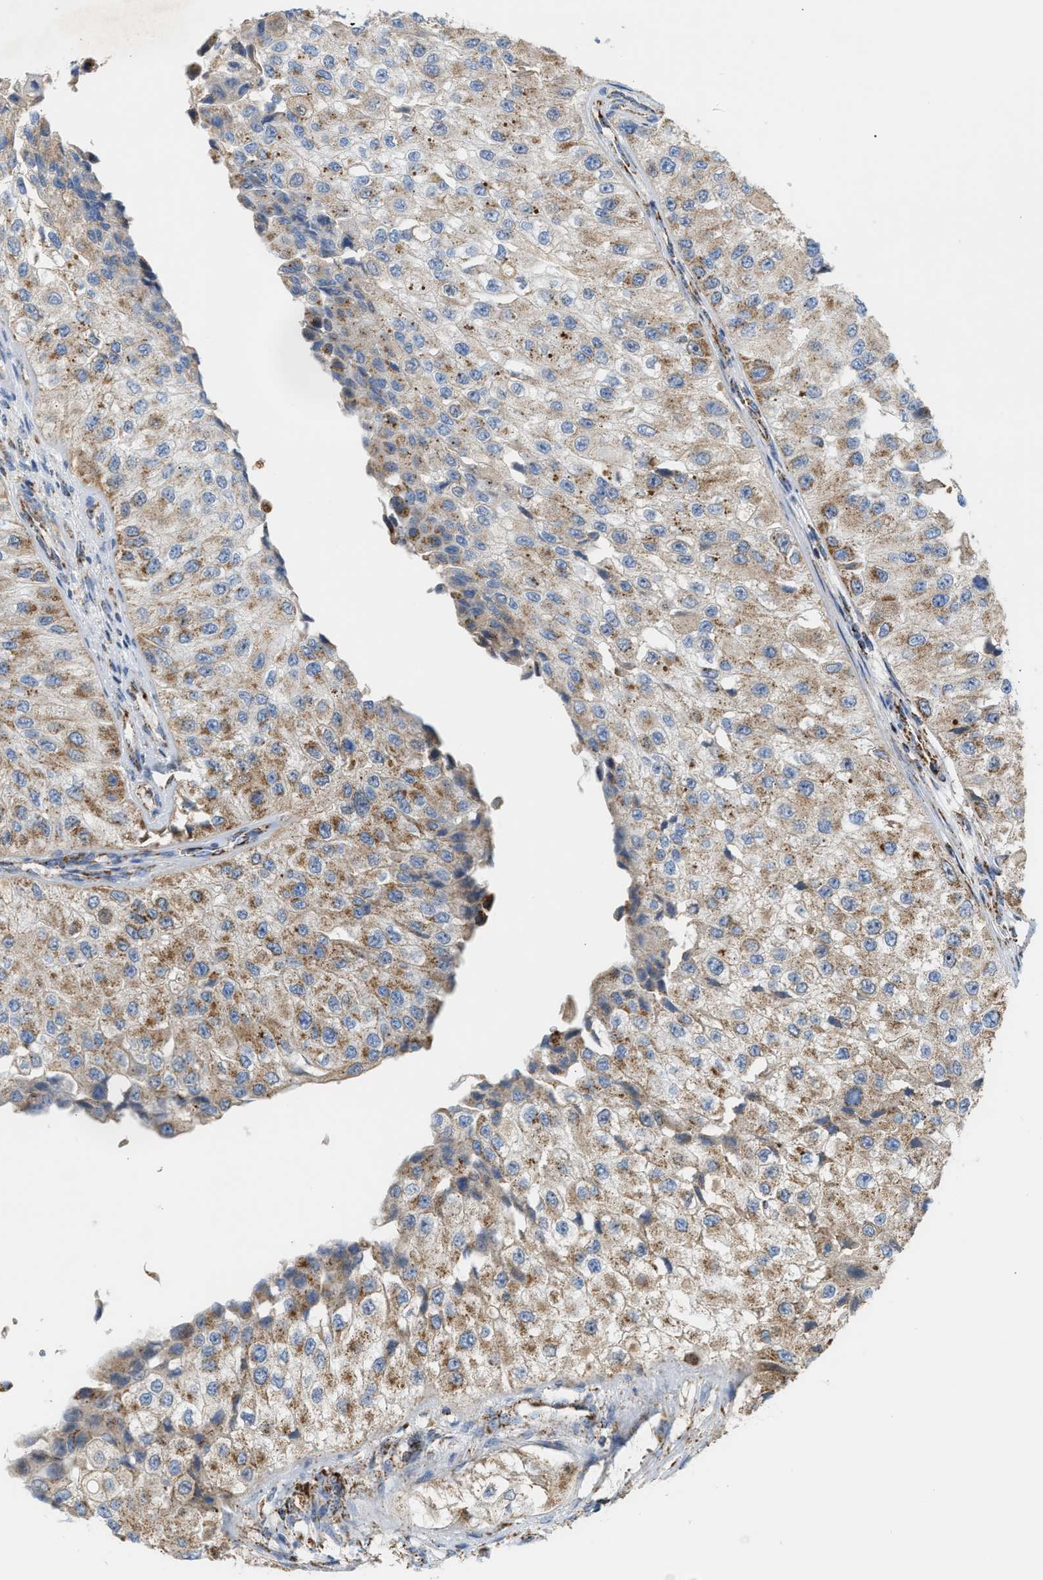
{"staining": {"intensity": "moderate", "quantity": ">75%", "location": "cytoplasmic/membranous"}, "tissue": "urothelial cancer", "cell_type": "Tumor cells", "image_type": "cancer", "snomed": [{"axis": "morphology", "description": "Urothelial carcinoma, High grade"}, {"axis": "topography", "description": "Kidney"}, {"axis": "topography", "description": "Urinary bladder"}], "caption": "DAB (3,3'-diaminobenzidine) immunohistochemical staining of high-grade urothelial carcinoma shows moderate cytoplasmic/membranous protein positivity in about >75% of tumor cells. The protein of interest is shown in brown color, while the nuclei are stained blue.", "gene": "OGDH", "patient": {"sex": "male", "age": 77}}